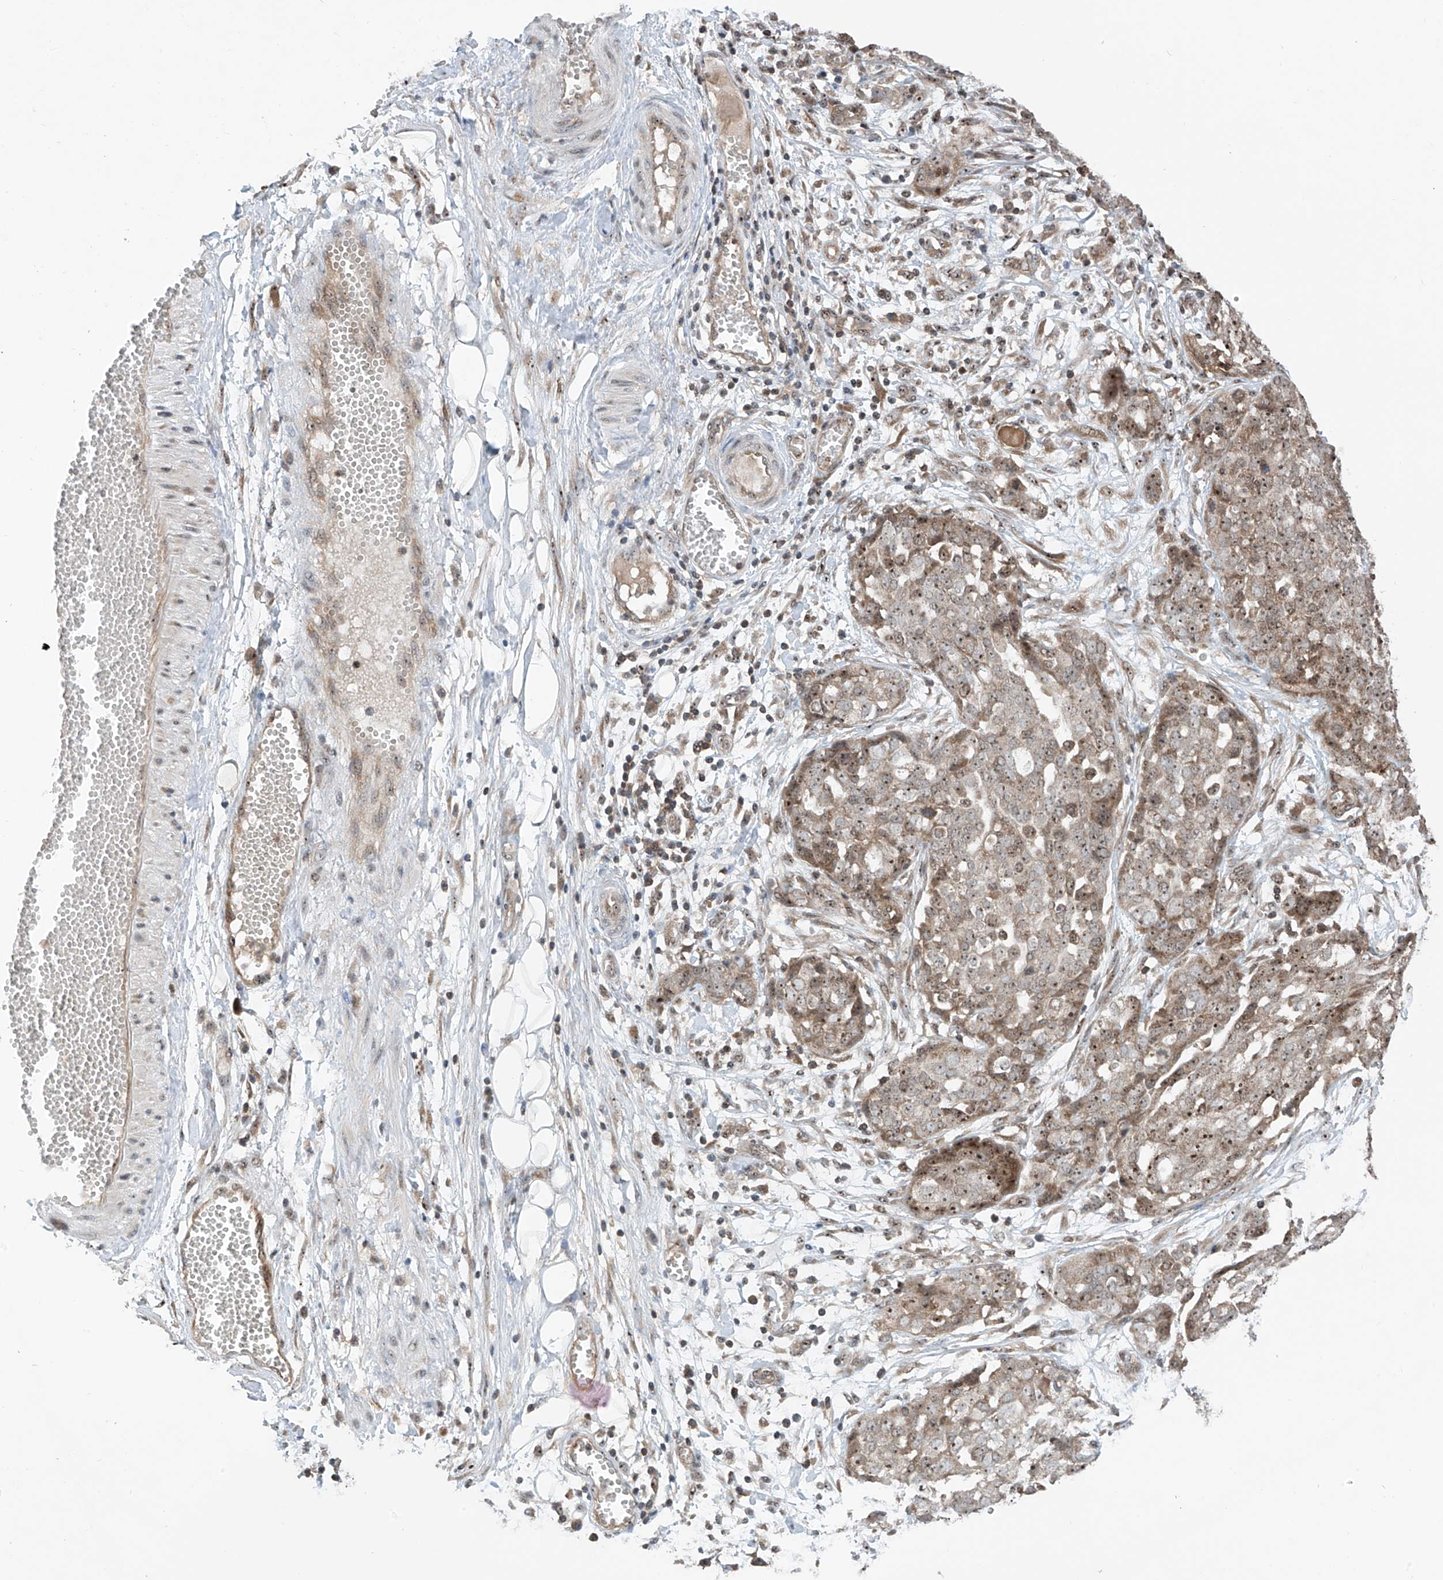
{"staining": {"intensity": "moderate", "quantity": ">75%", "location": "cytoplasmic/membranous,nuclear"}, "tissue": "ovarian cancer", "cell_type": "Tumor cells", "image_type": "cancer", "snomed": [{"axis": "morphology", "description": "Cystadenocarcinoma, serous, NOS"}, {"axis": "topography", "description": "Soft tissue"}, {"axis": "topography", "description": "Ovary"}], "caption": "Brown immunohistochemical staining in serous cystadenocarcinoma (ovarian) demonstrates moderate cytoplasmic/membranous and nuclear expression in about >75% of tumor cells.", "gene": "C1orf131", "patient": {"sex": "female", "age": 57}}